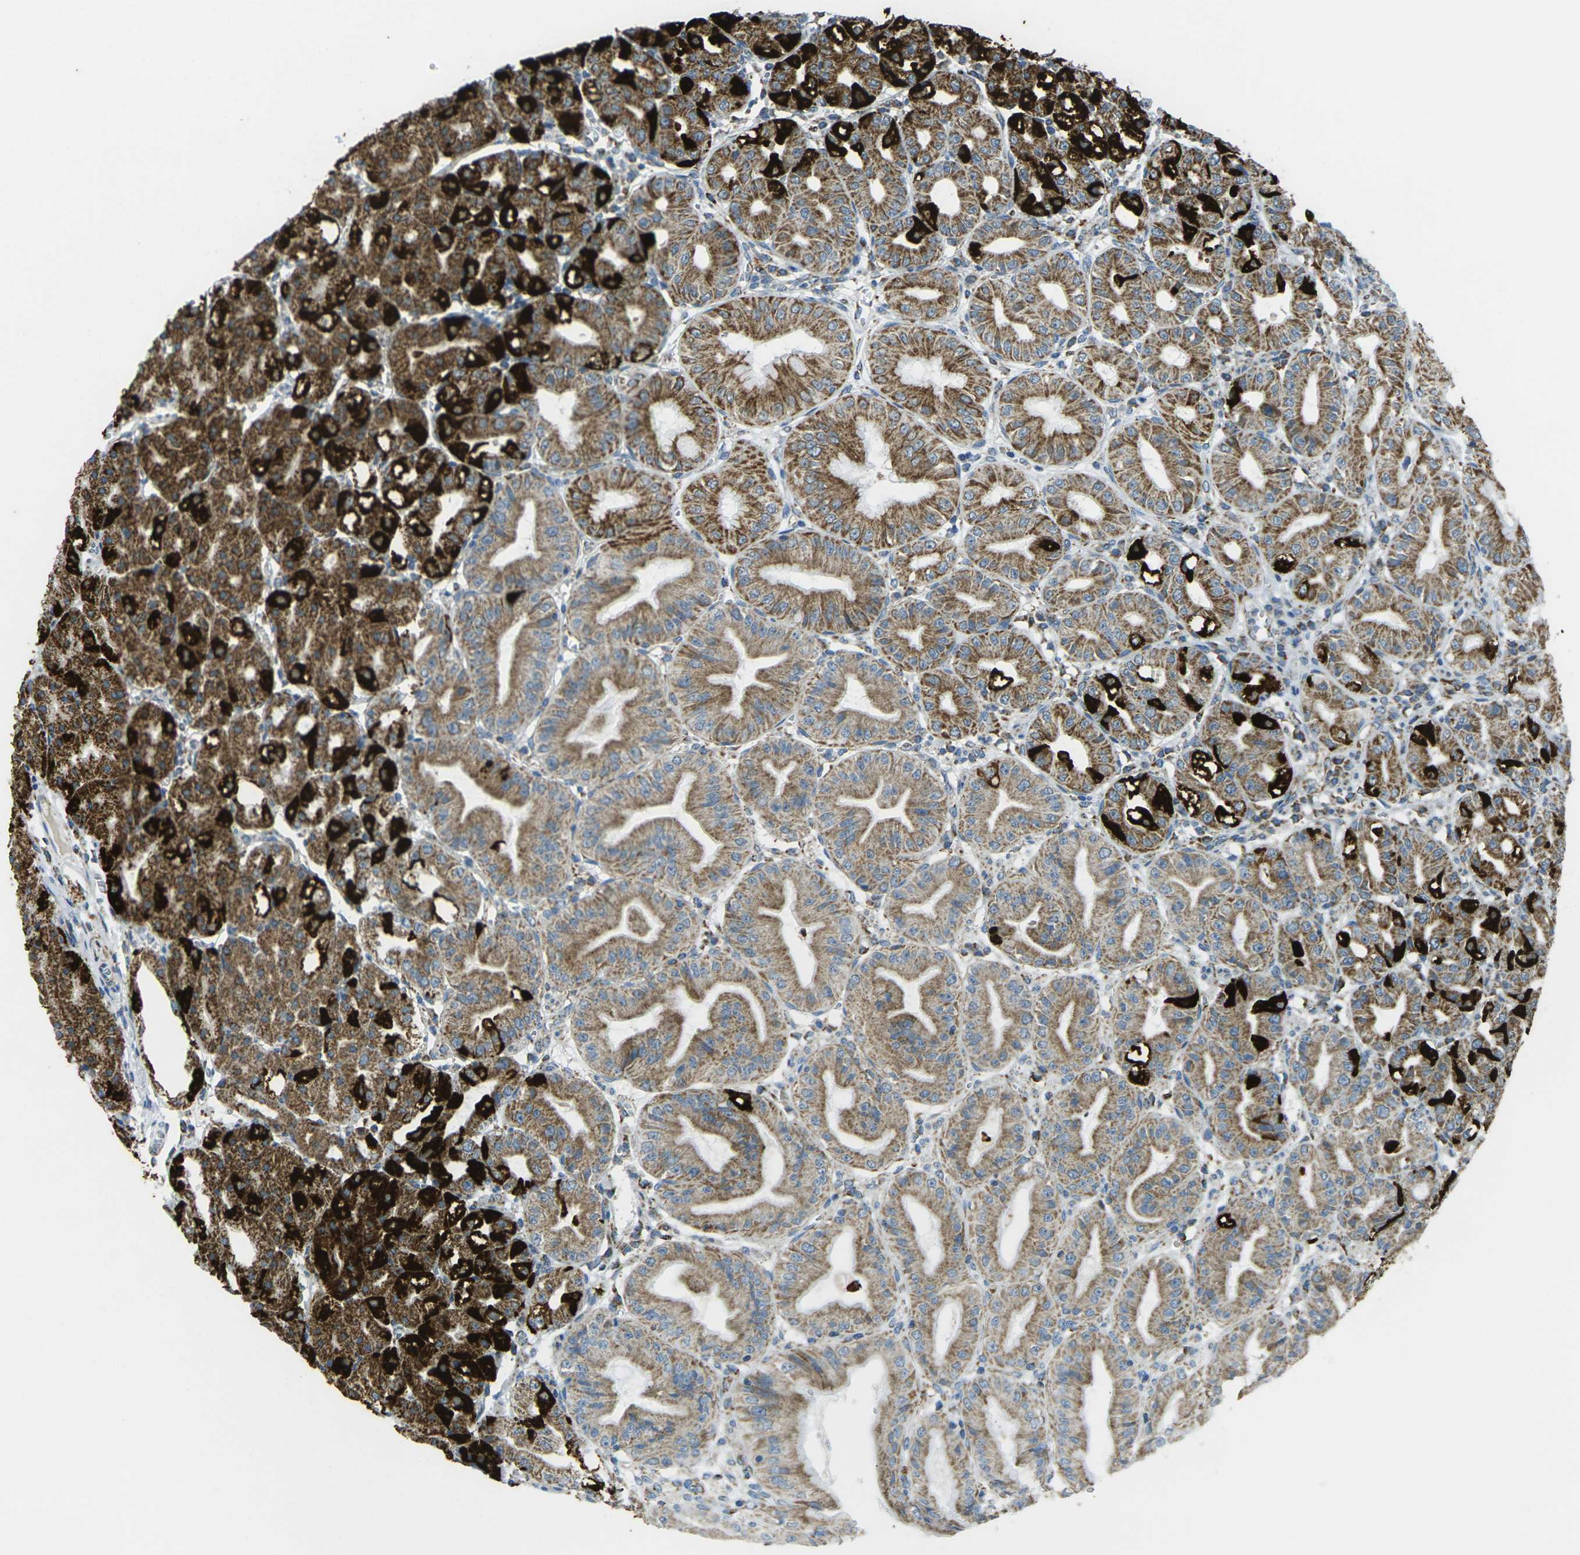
{"staining": {"intensity": "strong", "quantity": ">75%", "location": "cytoplasmic/membranous"}, "tissue": "stomach", "cell_type": "Glandular cells", "image_type": "normal", "snomed": [{"axis": "morphology", "description": "Normal tissue, NOS"}, {"axis": "topography", "description": "Stomach, lower"}], "caption": "IHC of normal stomach exhibits high levels of strong cytoplasmic/membranous staining in about >75% of glandular cells. (brown staining indicates protein expression, while blue staining denotes nuclei).", "gene": "CYB5R1", "patient": {"sex": "male", "age": 71}}